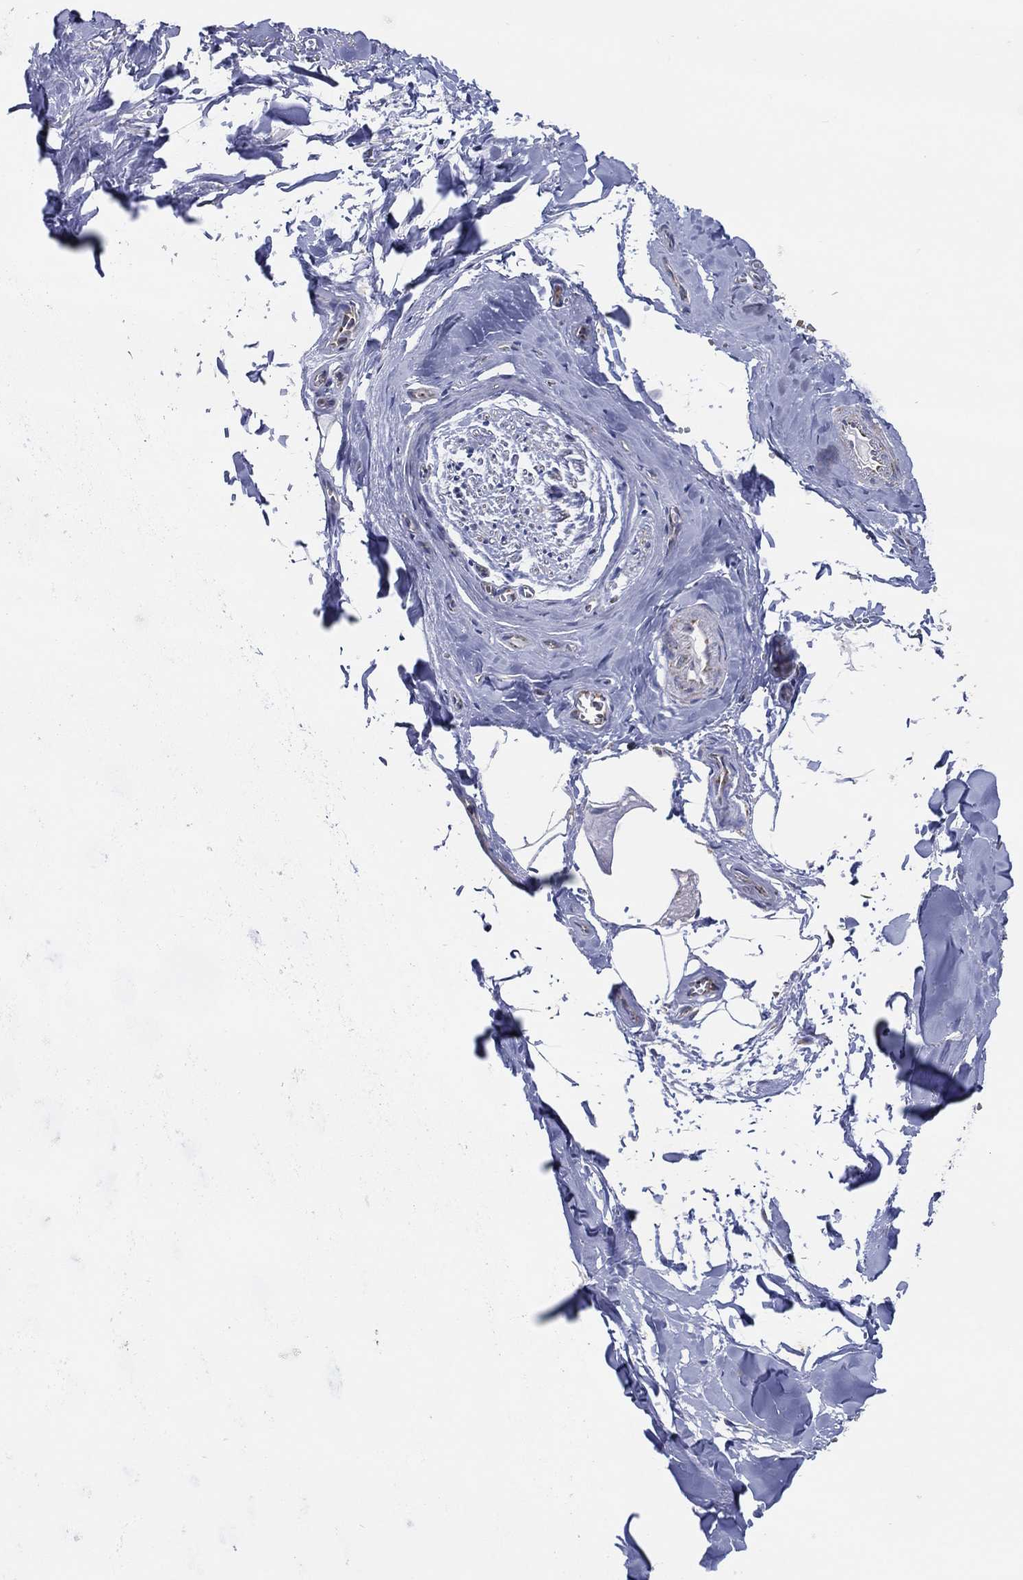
{"staining": {"intensity": "negative", "quantity": "none", "location": "none"}, "tissue": "soft tissue", "cell_type": "Fibroblasts", "image_type": "normal", "snomed": [{"axis": "morphology", "description": "Normal tissue, NOS"}, {"axis": "morphology", "description": "Squamous cell carcinoma, NOS"}, {"axis": "topography", "description": "Cartilage tissue"}, {"axis": "topography", "description": "Lung"}], "caption": "The histopathology image displays no staining of fibroblasts in unremarkable soft tissue. Nuclei are stained in blue.", "gene": "GCAT", "patient": {"sex": "male", "age": 66}}